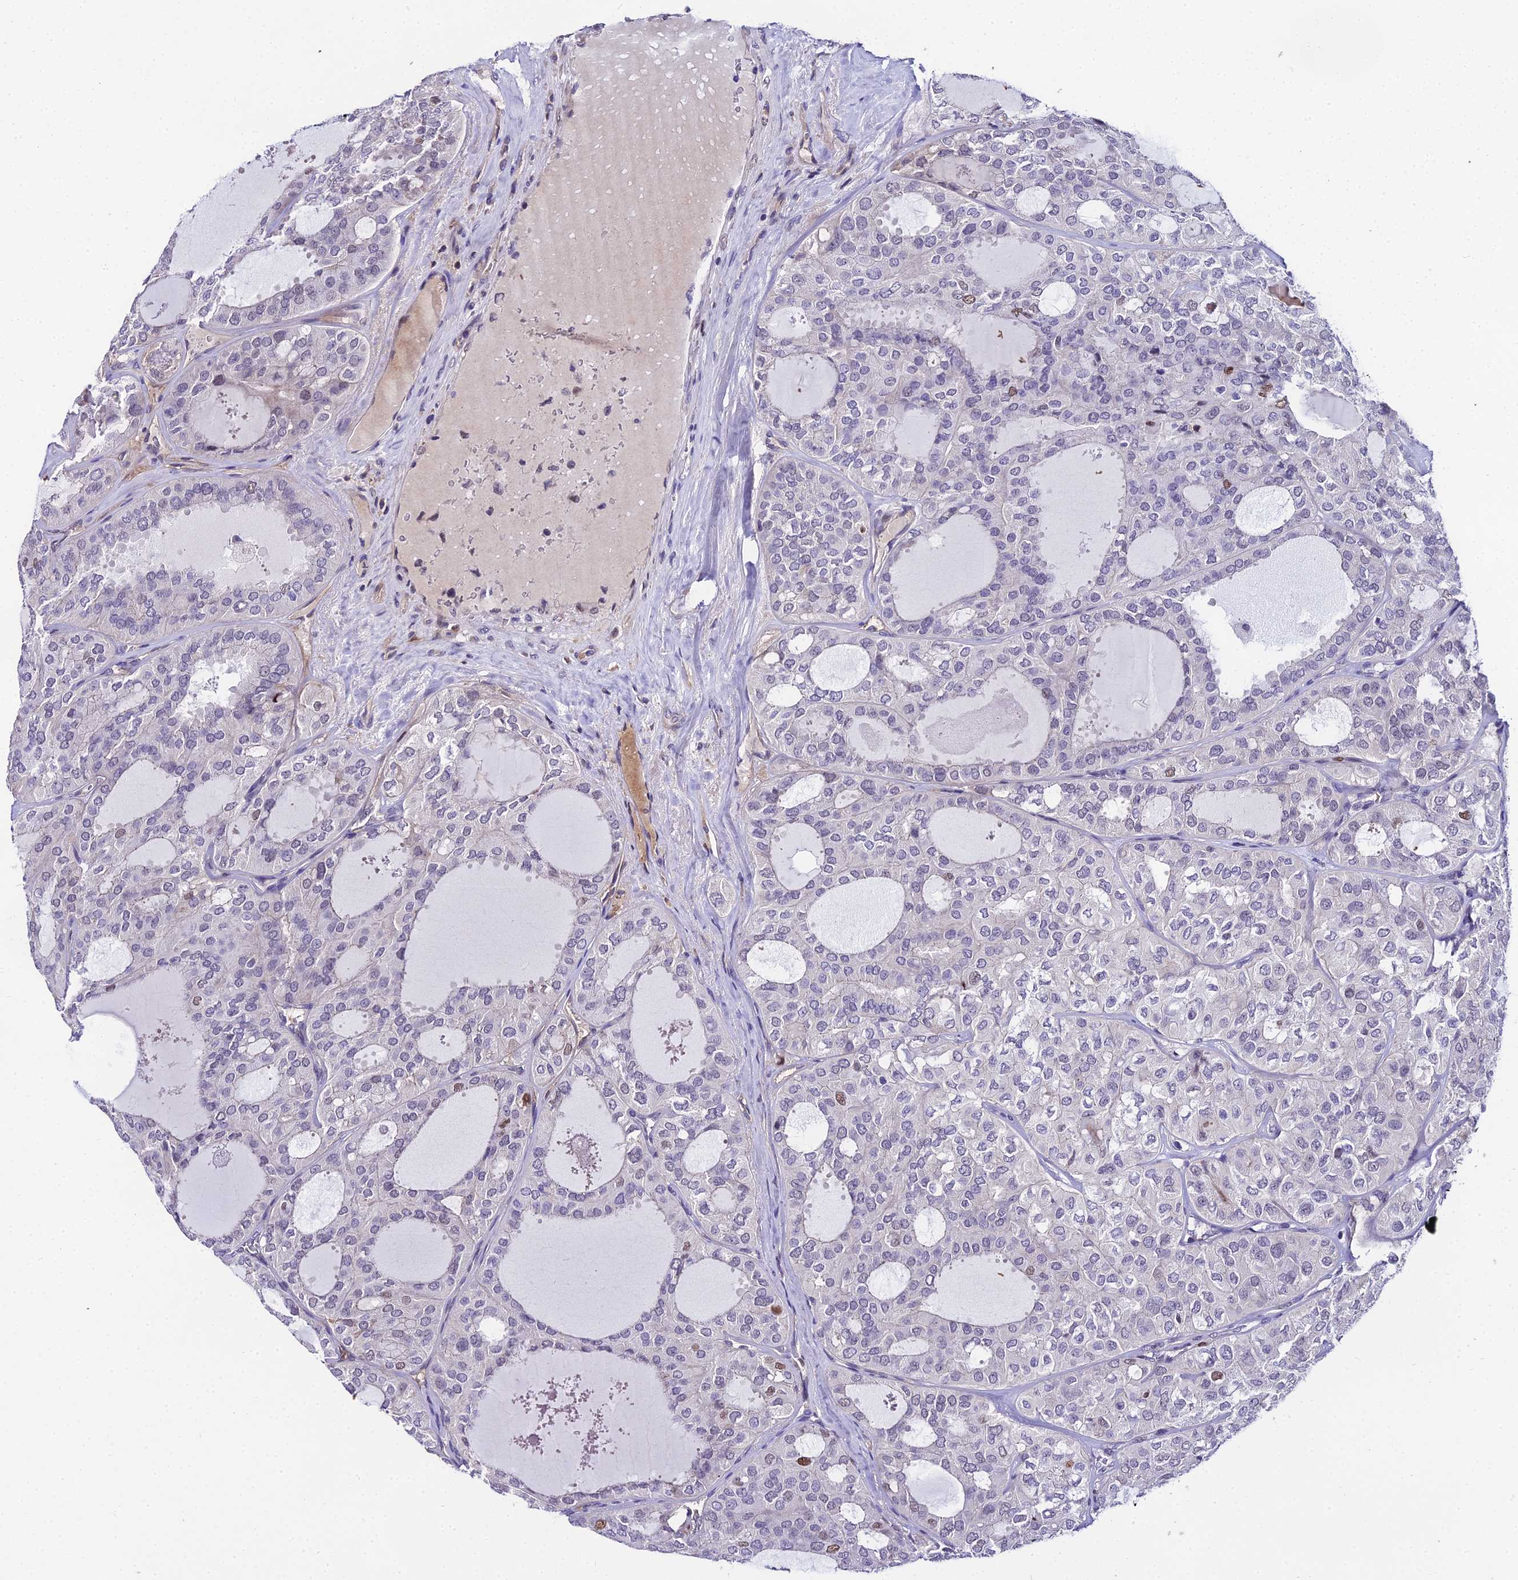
{"staining": {"intensity": "moderate", "quantity": "<25%", "location": "nuclear"}, "tissue": "thyroid cancer", "cell_type": "Tumor cells", "image_type": "cancer", "snomed": [{"axis": "morphology", "description": "Follicular adenoma carcinoma, NOS"}, {"axis": "topography", "description": "Thyroid gland"}], "caption": "There is low levels of moderate nuclear positivity in tumor cells of thyroid cancer (follicular adenoma carcinoma), as demonstrated by immunohistochemical staining (brown color).", "gene": "TRIML2", "patient": {"sex": "male", "age": 75}}